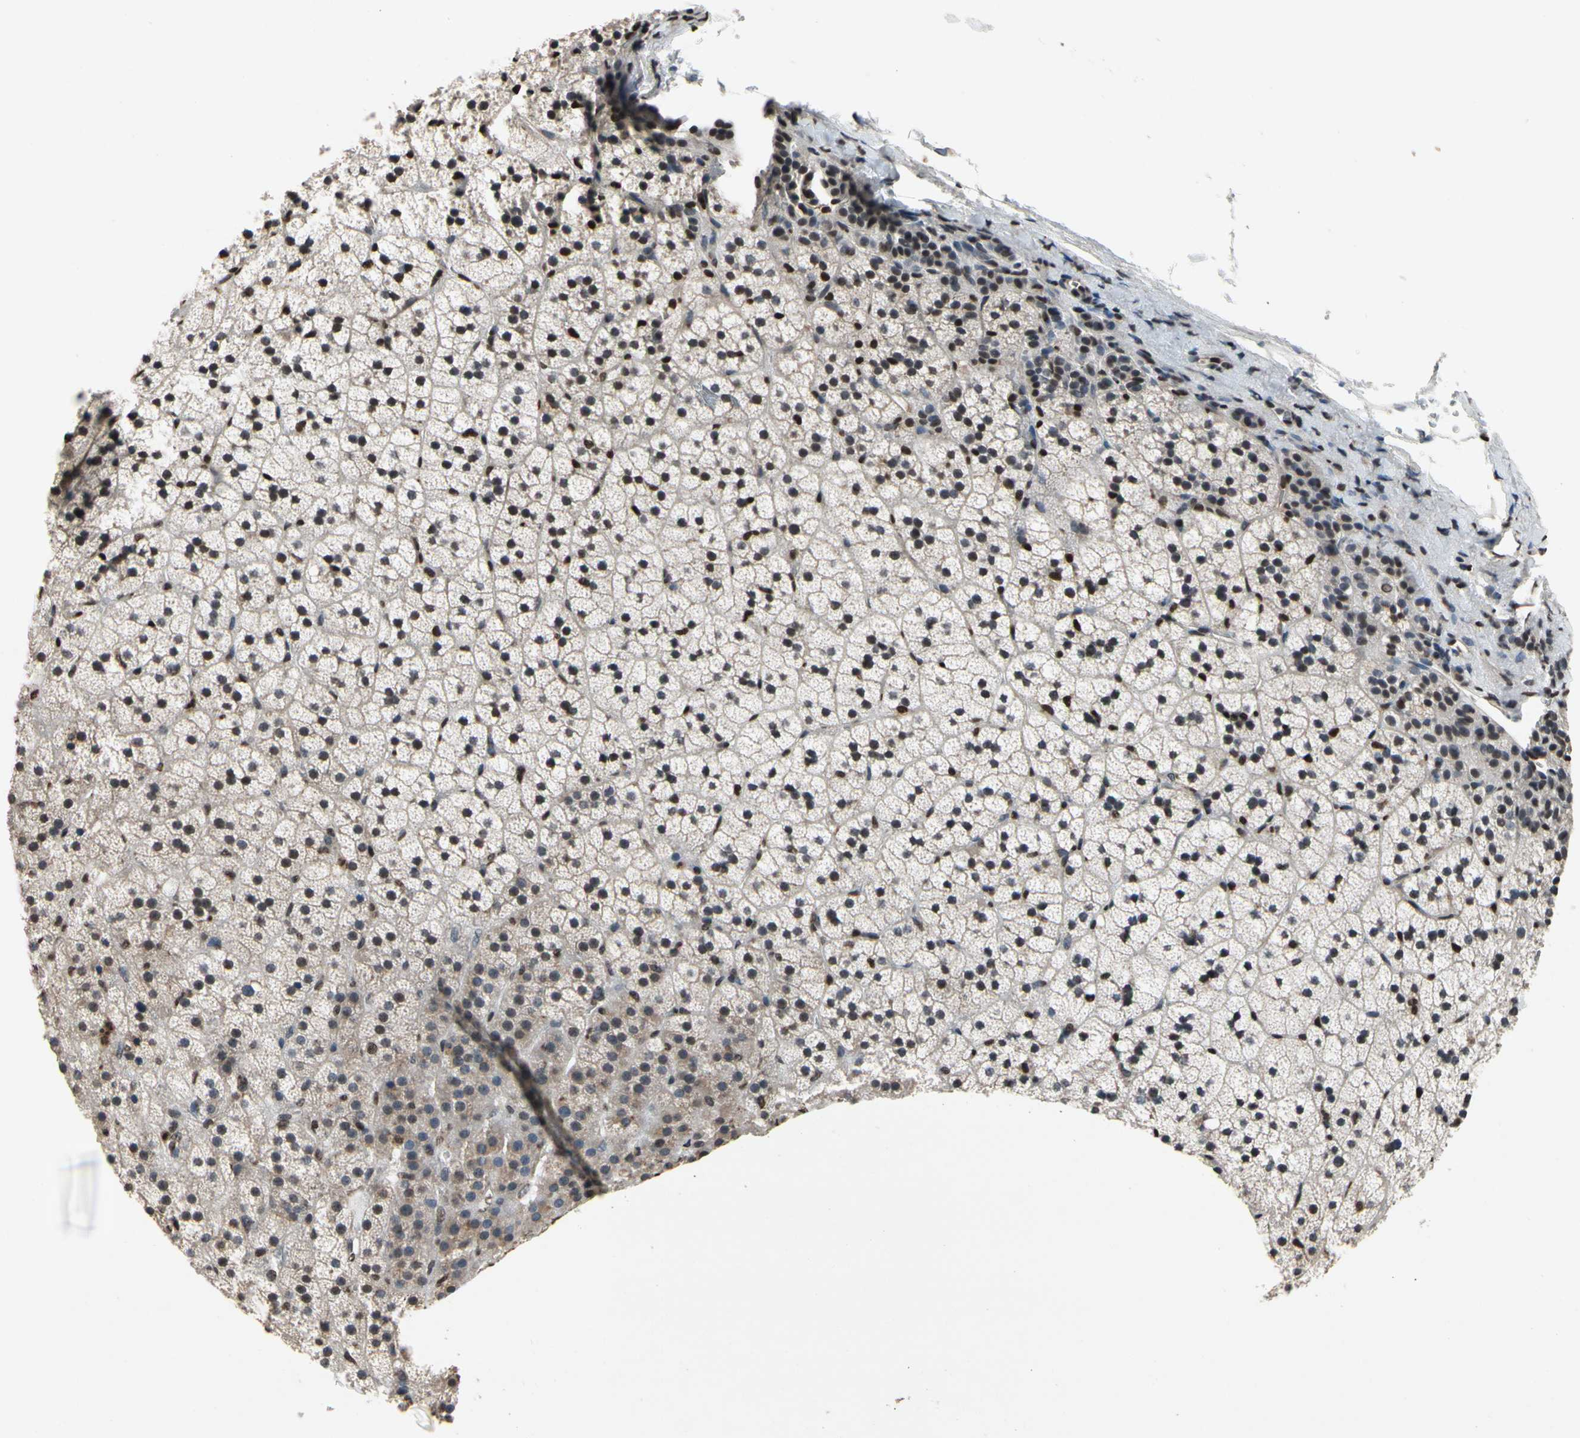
{"staining": {"intensity": "moderate", "quantity": "25%-75%", "location": "nuclear"}, "tissue": "adrenal gland", "cell_type": "Glandular cells", "image_type": "normal", "snomed": [{"axis": "morphology", "description": "Normal tissue, NOS"}, {"axis": "topography", "description": "Adrenal gland"}], "caption": "A high-resolution photomicrograph shows immunohistochemistry staining of unremarkable adrenal gland, which shows moderate nuclear expression in approximately 25%-75% of glandular cells. The staining is performed using DAB (3,3'-diaminobenzidine) brown chromogen to label protein expression. The nuclei are counter-stained blue using hematoxylin.", "gene": "HIPK2", "patient": {"sex": "male", "age": 35}}